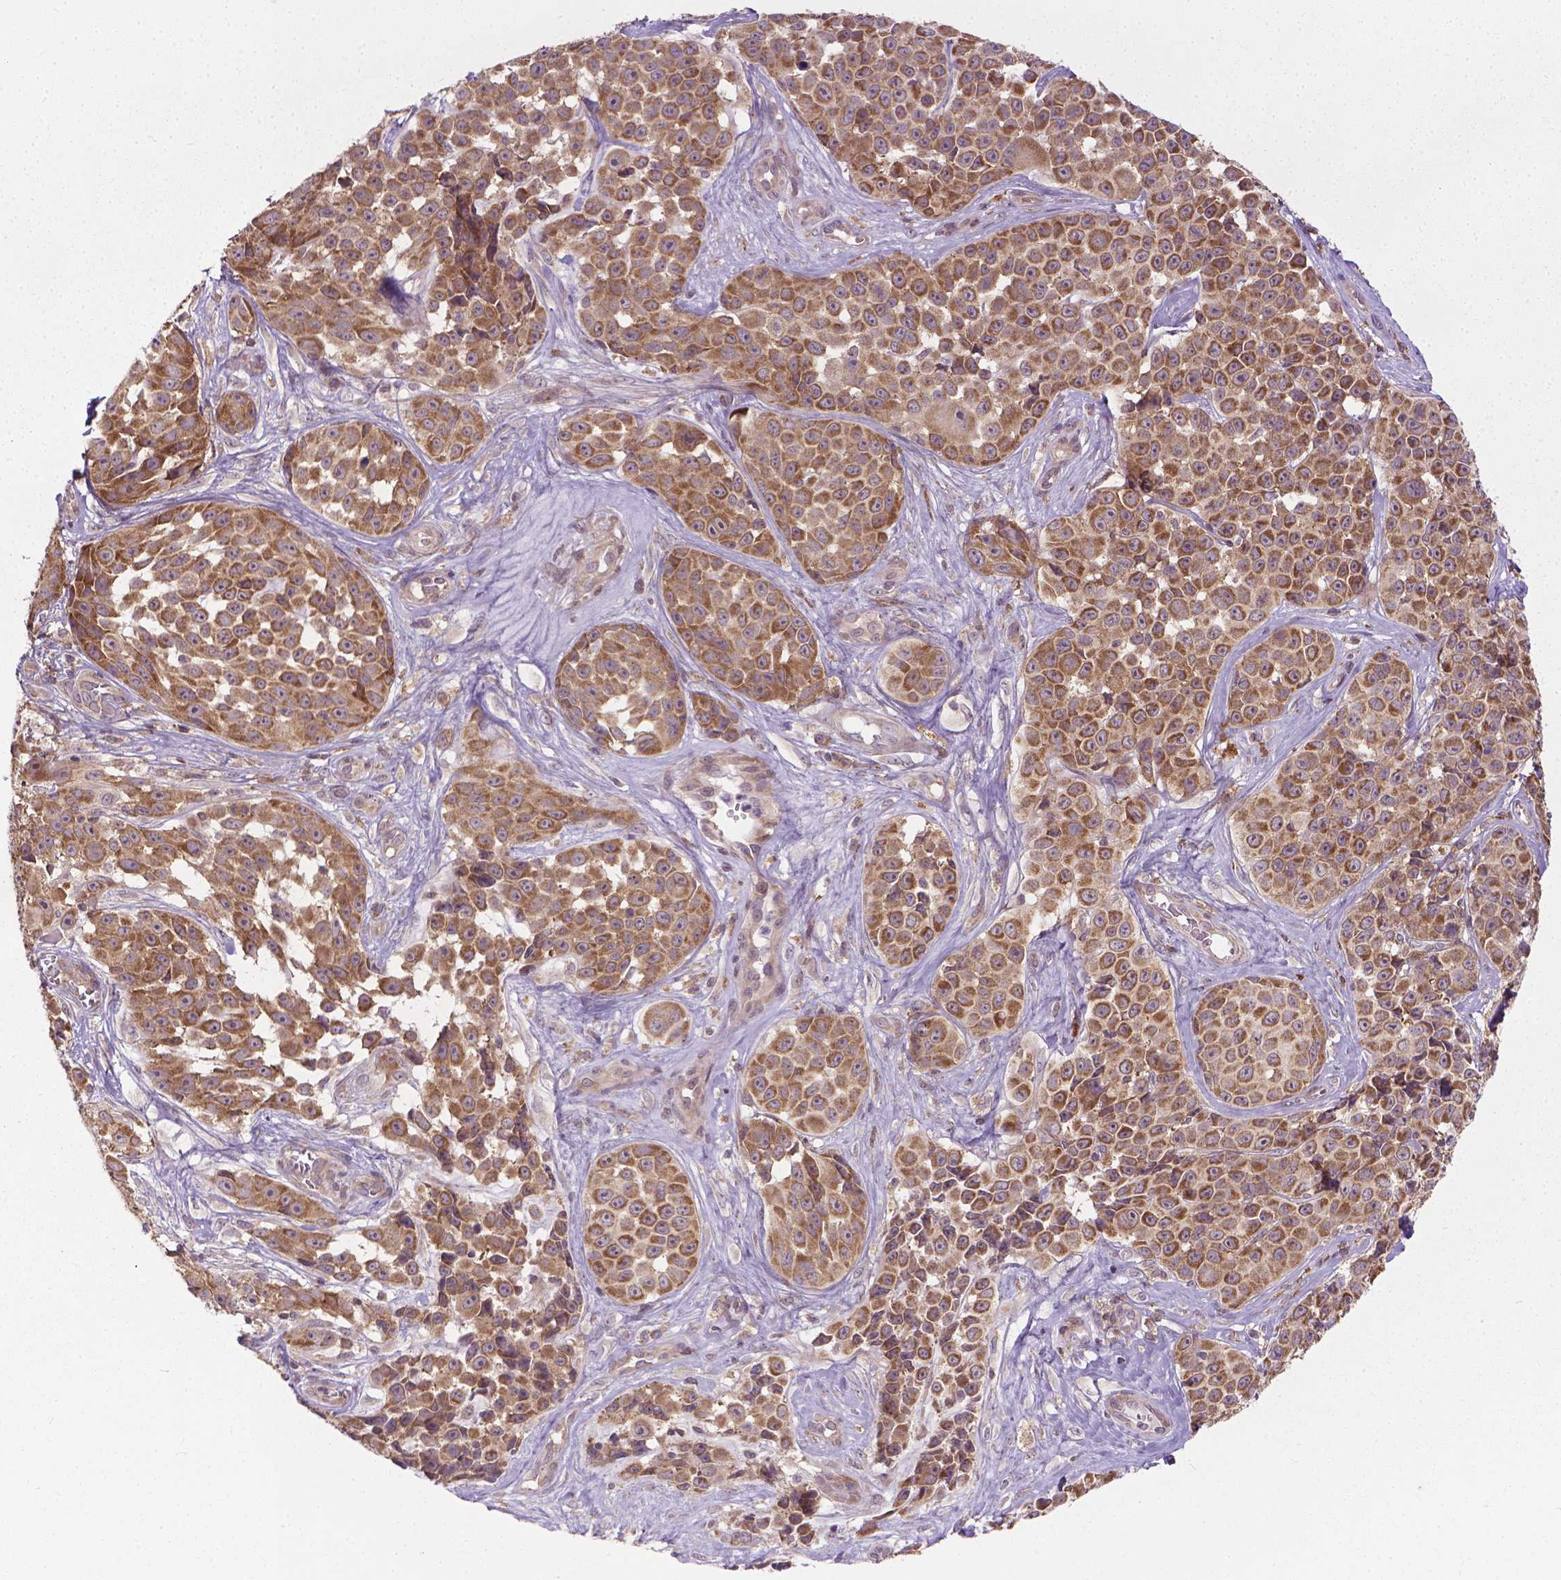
{"staining": {"intensity": "moderate", "quantity": ">75%", "location": "cytoplasmic/membranous"}, "tissue": "melanoma", "cell_type": "Tumor cells", "image_type": "cancer", "snomed": [{"axis": "morphology", "description": "Malignant melanoma, NOS"}, {"axis": "topography", "description": "Skin"}], "caption": "Protein expression by IHC exhibits moderate cytoplasmic/membranous expression in about >75% of tumor cells in malignant melanoma.", "gene": "PRAG1", "patient": {"sex": "female", "age": 88}}